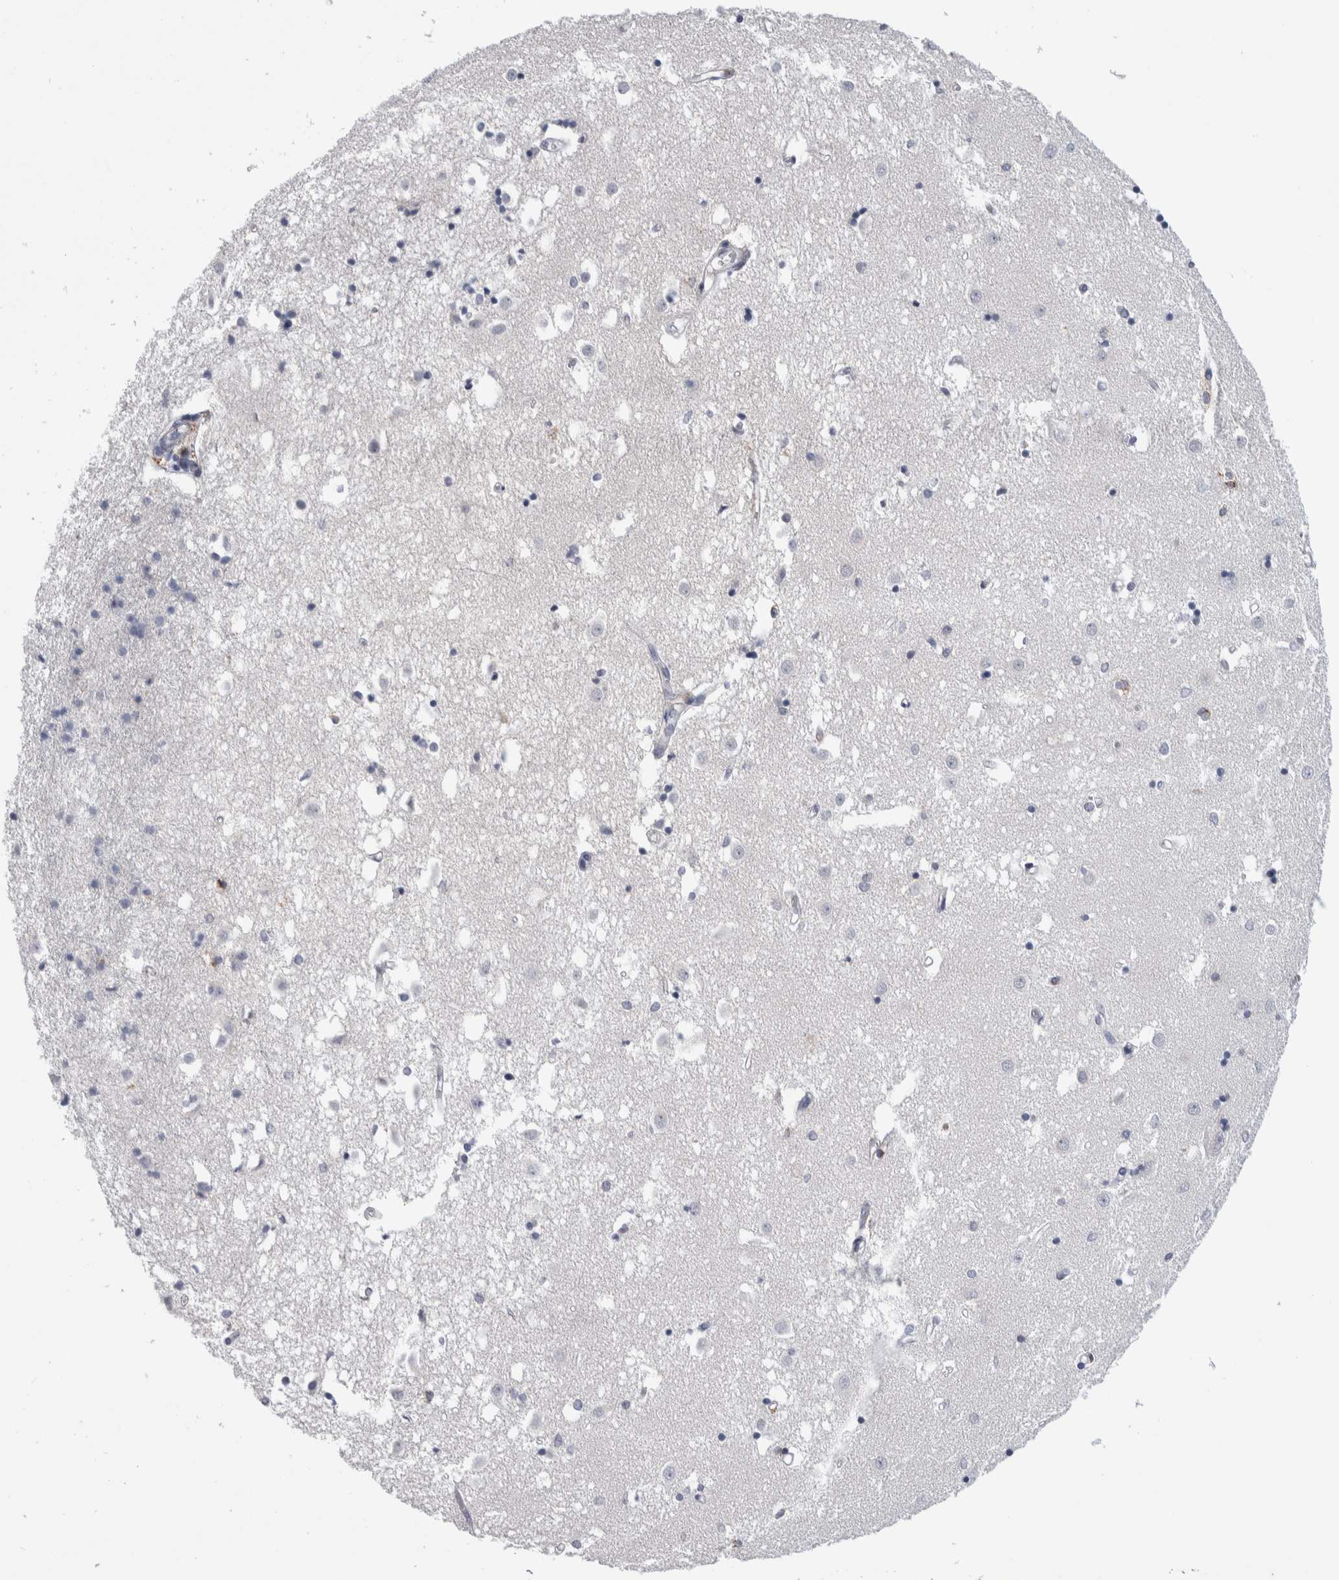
{"staining": {"intensity": "negative", "quantity": "none", "location": "none"}, "tissue": "caudate", "cell_type": "Glial cells", "image_type": "normal", "snomed": [{"axis": "morphology", "description": "Normal tissue, NOS"}, {"axis": "topography", "description": "Lateral ventricle wall"}], "caption": "This is a photomicrograph of IHC staining of normal caudate, which shows no expression in glial cells. (DAB IHC with hematoxylin counter stain).", "gene": "LURAP1L", "patient": {"sex": "male", "age": 45}}